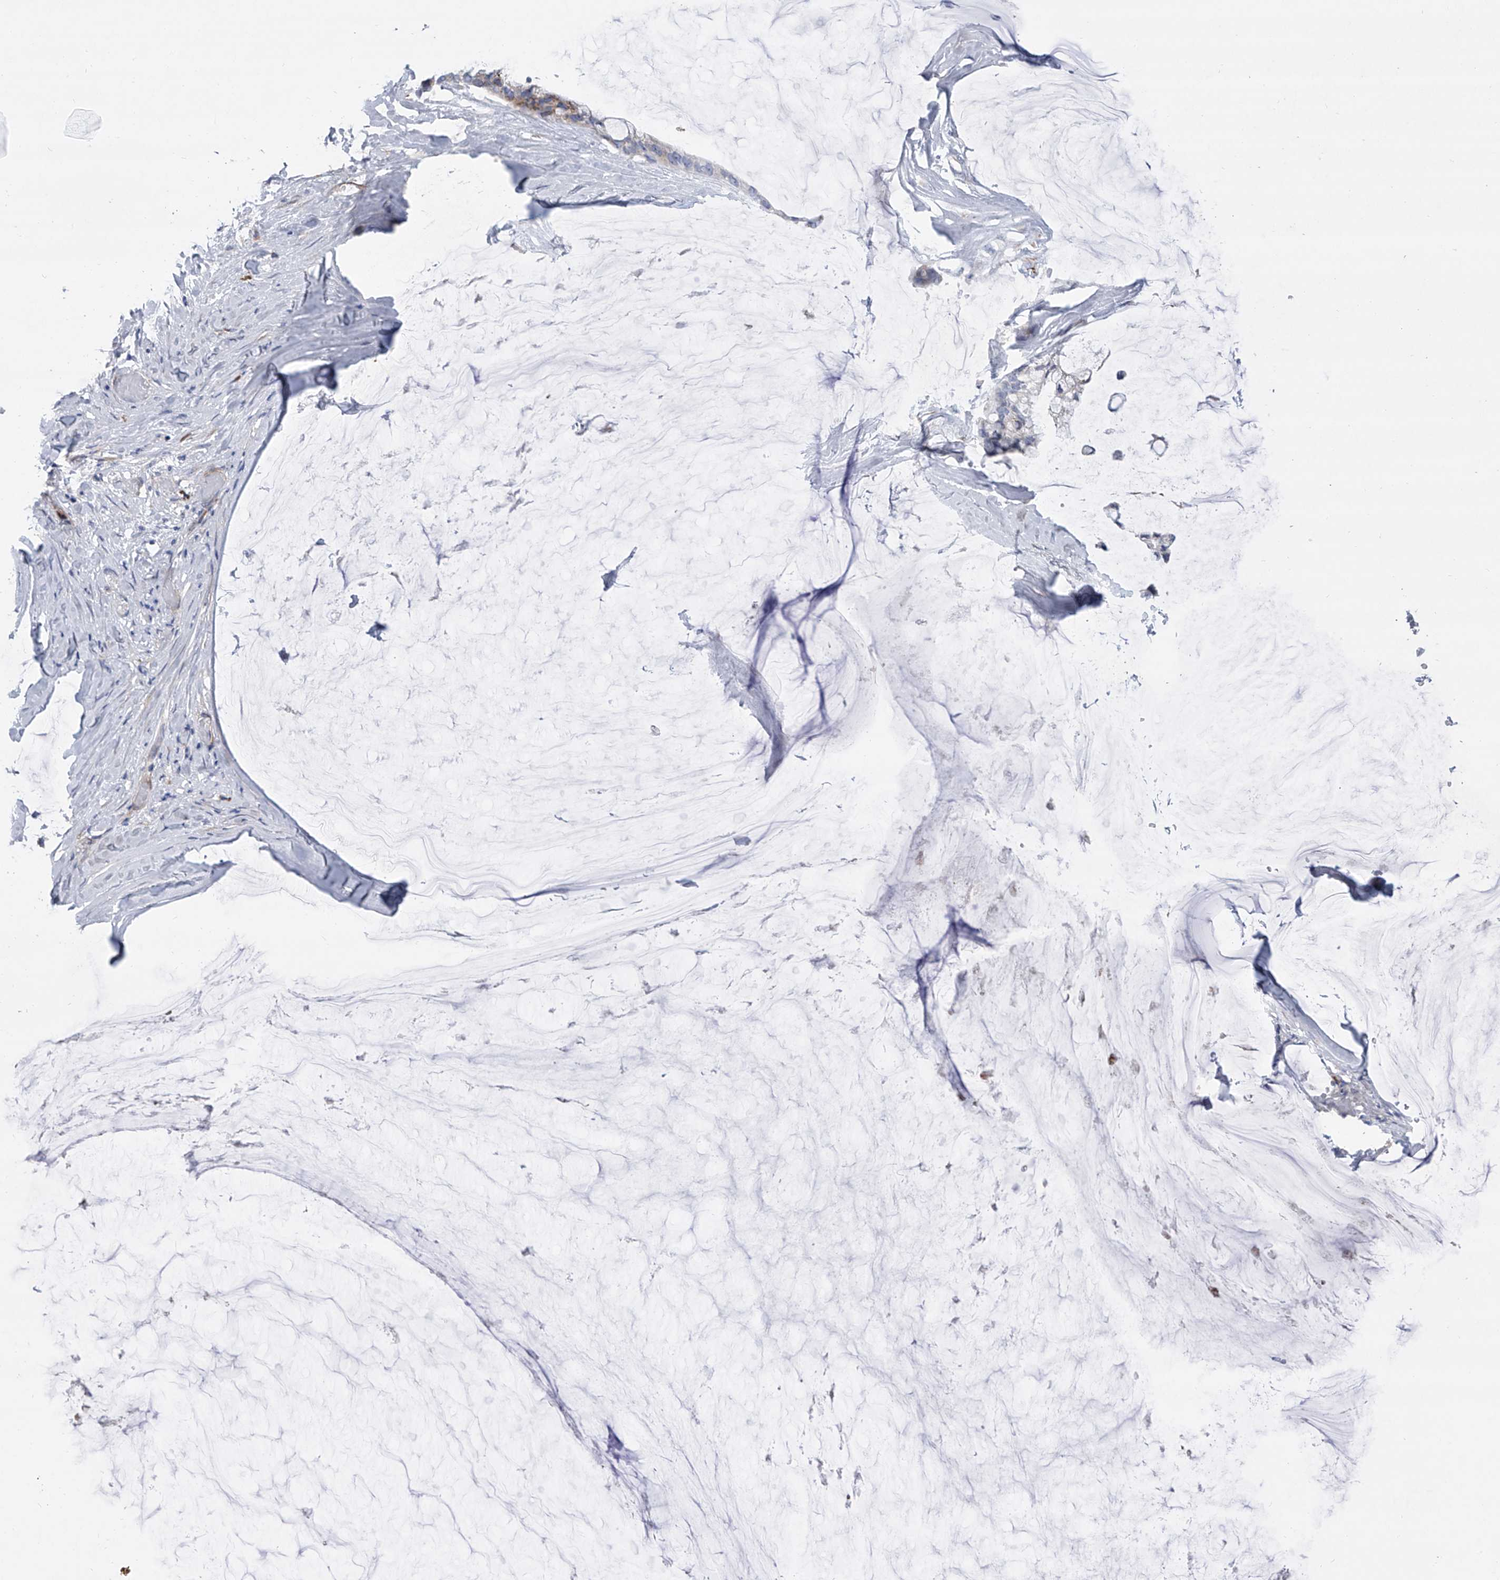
{"staining": {"intensity": "negative", "quantity": "none", "location": "none"}, "tissue": "ovarian cancer", "cell_type": "Tumor cells", "image_type": "cancer", "snomed": [{"axis": "morphology", "description": "Cystadenocarcinoma, mucinous, NOS"}, {"axis": "topography", "description": "Ovary"}], "caption": "Immunohistochemical staining of human ovarian cancer displays no significant expression in tumor cells. (Stains: DAB IHC with hematoxylin counter stain, Microscopy: brightfield microscopy at high magnification).", "gene": "ALG14", "patient": {"sex": "female", "age": 39}}